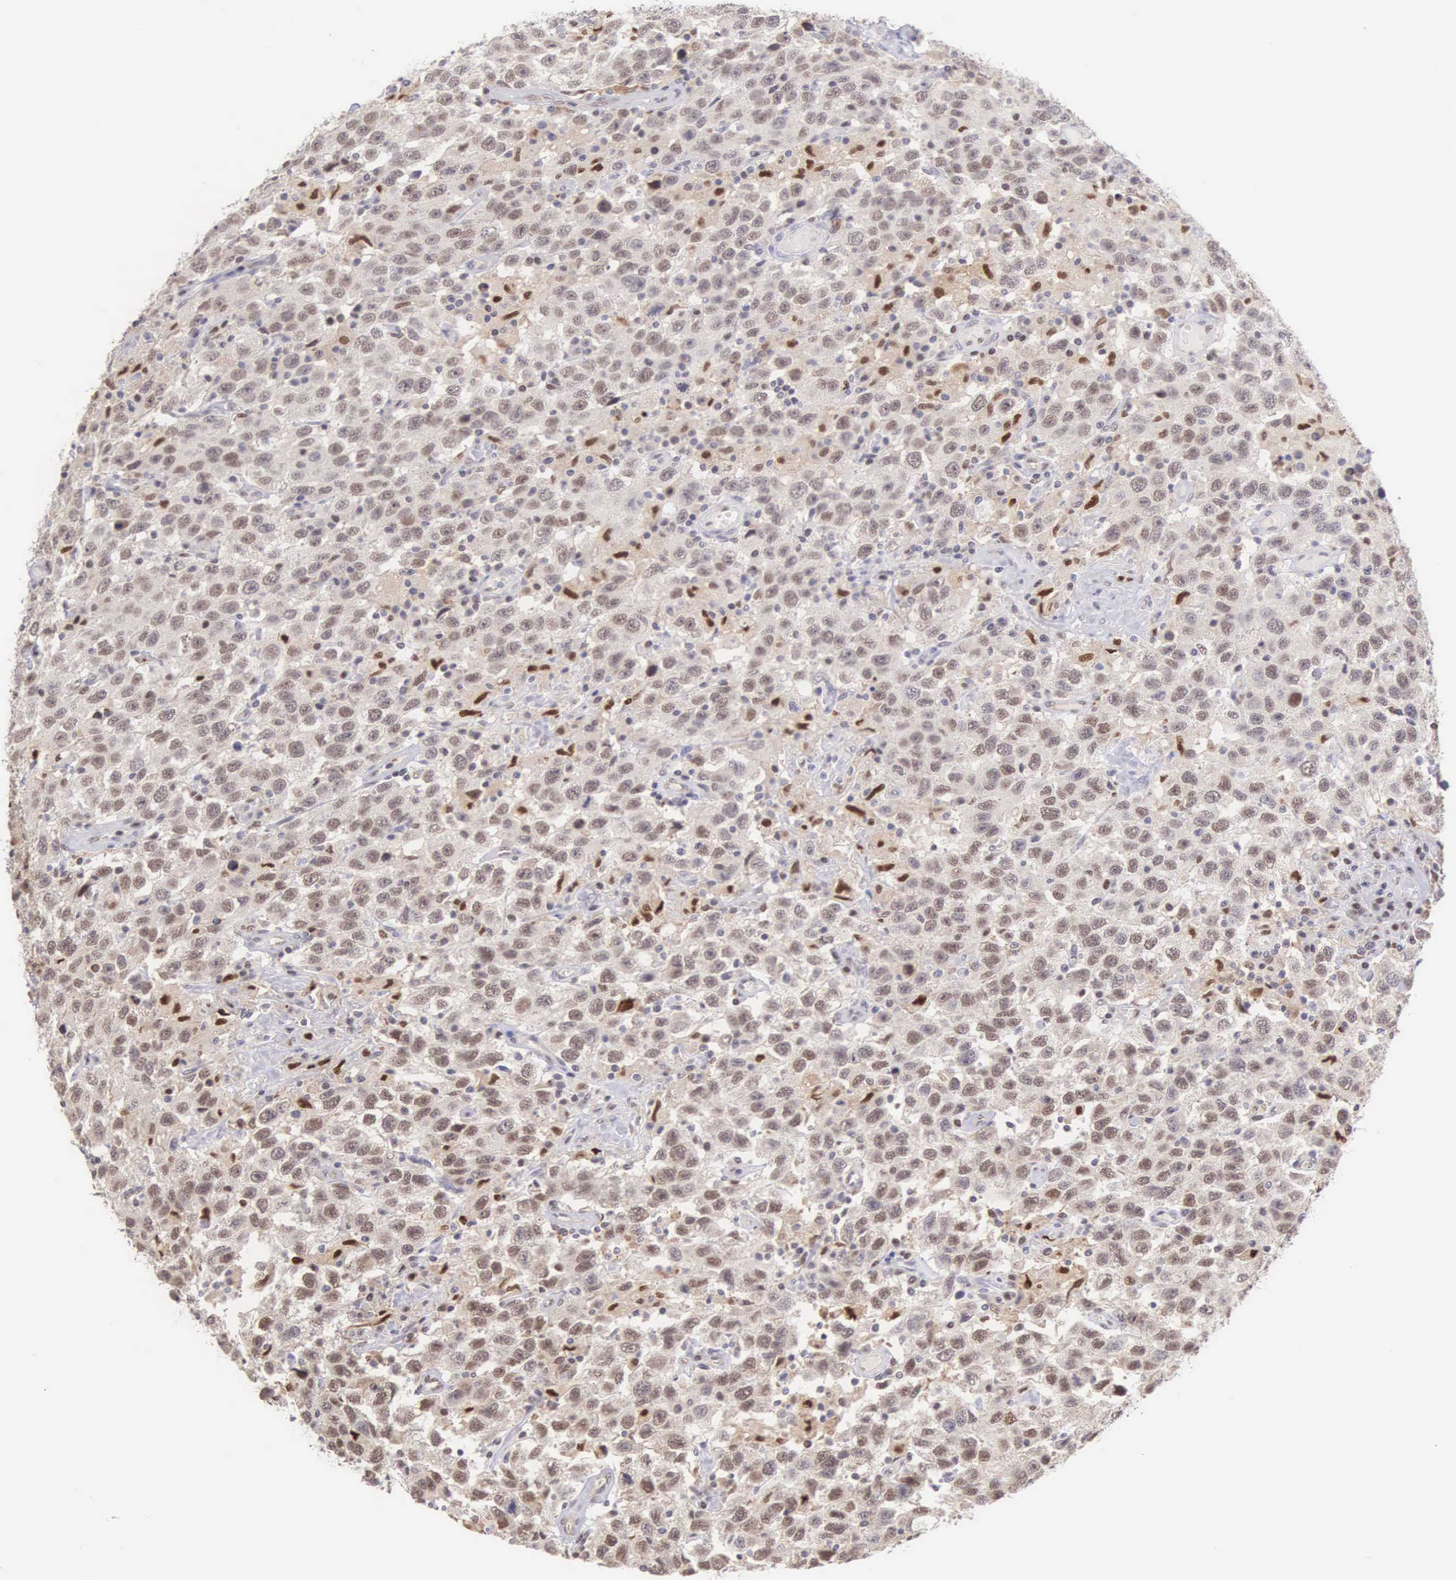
{"staining": {"intensity": "negative", "quantity": "none", "location": "none"}, "tissue": "testis cancer", "cell_type": "Tumor cells", "image_type": "cancer", "snomed": [{"axis": "morphology", "description": "Seminoma, NOS"}, {"axis": "topography", "description": "Testis"}], "caption": "This is a image of immunohistochemistry staining of testis cancer, which shows no expression in tumor cells.", "gene": "GRK3", "patient": {"sex": "male", "age": 41}}